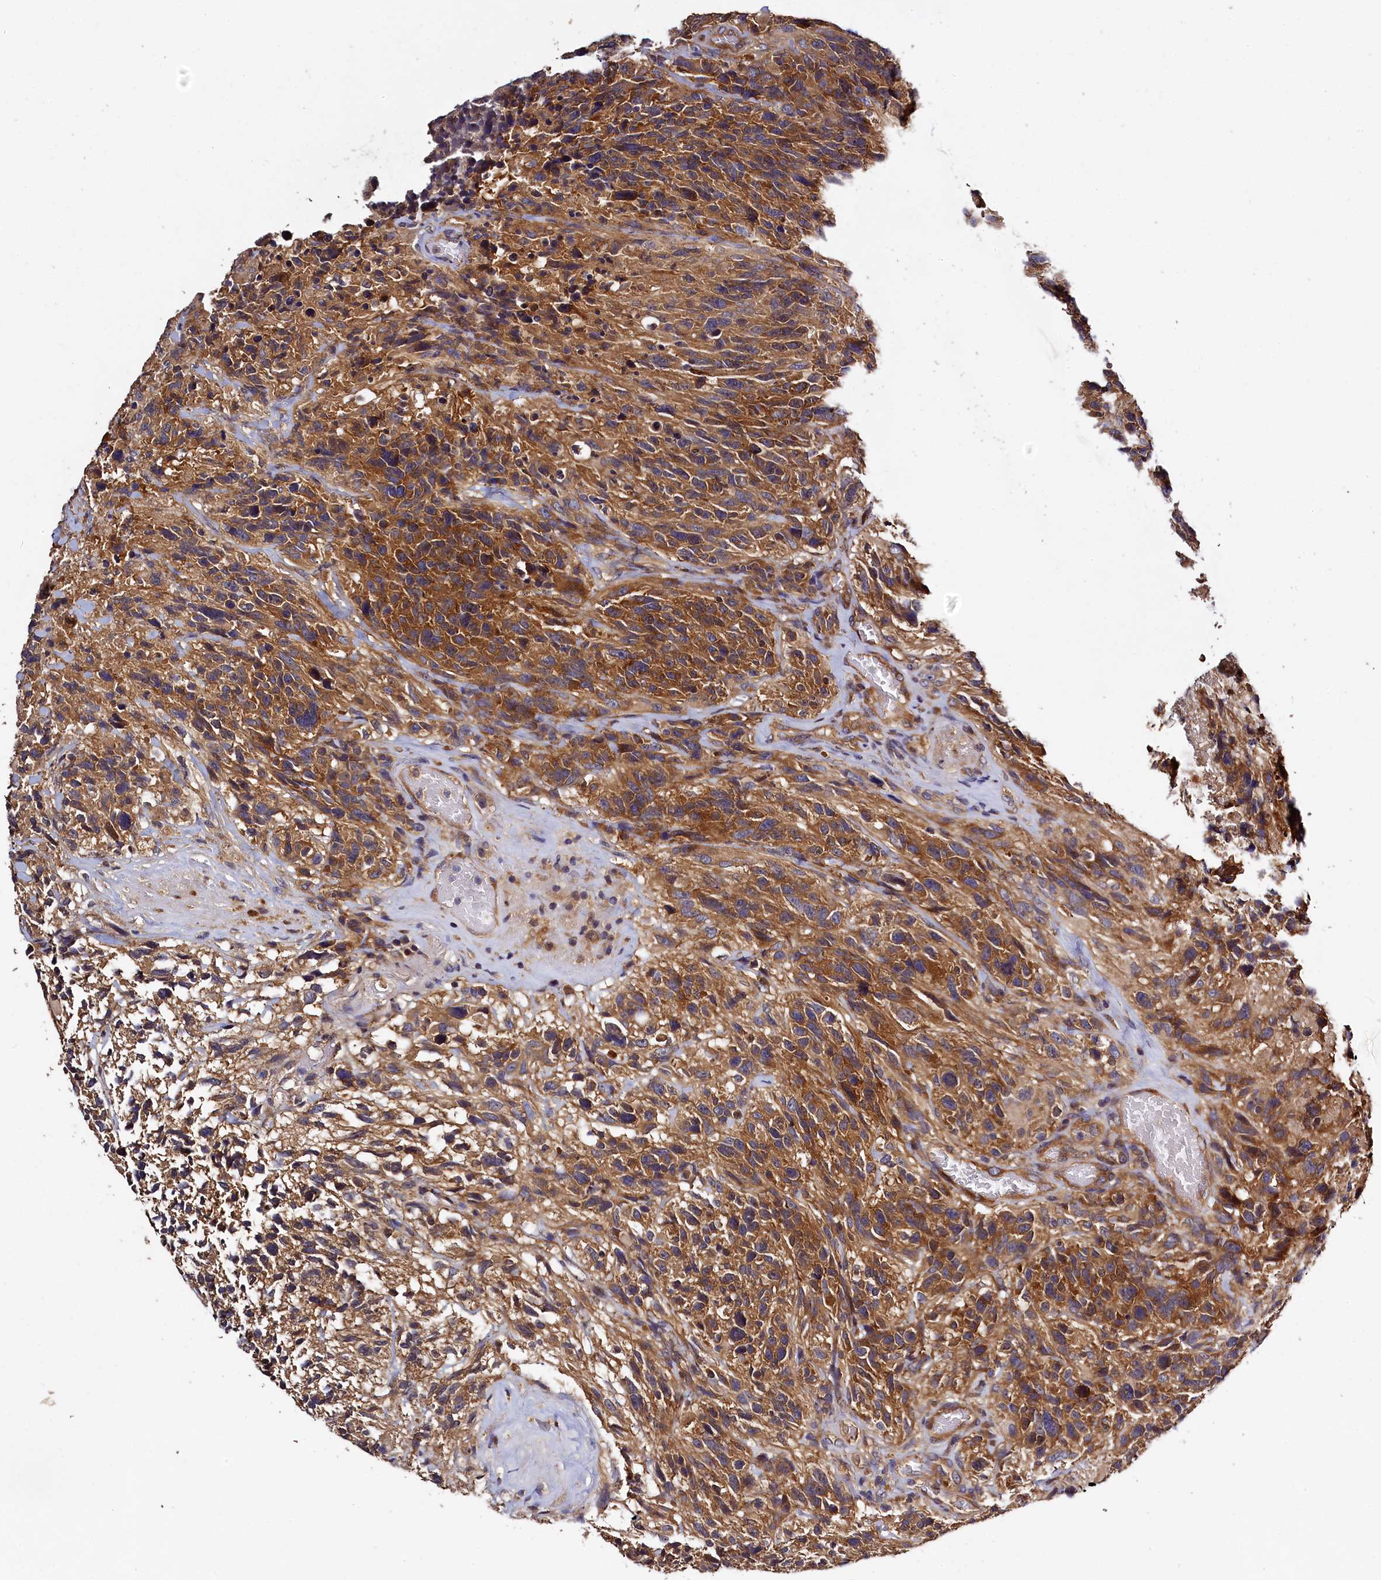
{"staining": {"intensity": "strong", "quantity": ">75%", "location": "cytoplasmic/membranous"}, "tissue": "glioma", "cell_type": "Tumor cells", "image_type": "cancer", "snomed": [{"axis": "morphology", "description": "Glioma, malignant, High grade"}, {"axis": "topography", "description": "Brain"}], "caption": "Glioma stained with a brown dye shows strong cytoplasmic/membranous positive expression in approximately >75% of tumor cells.", "gene": "KLC2", "patient": {"sex": "male", "age": 69}}